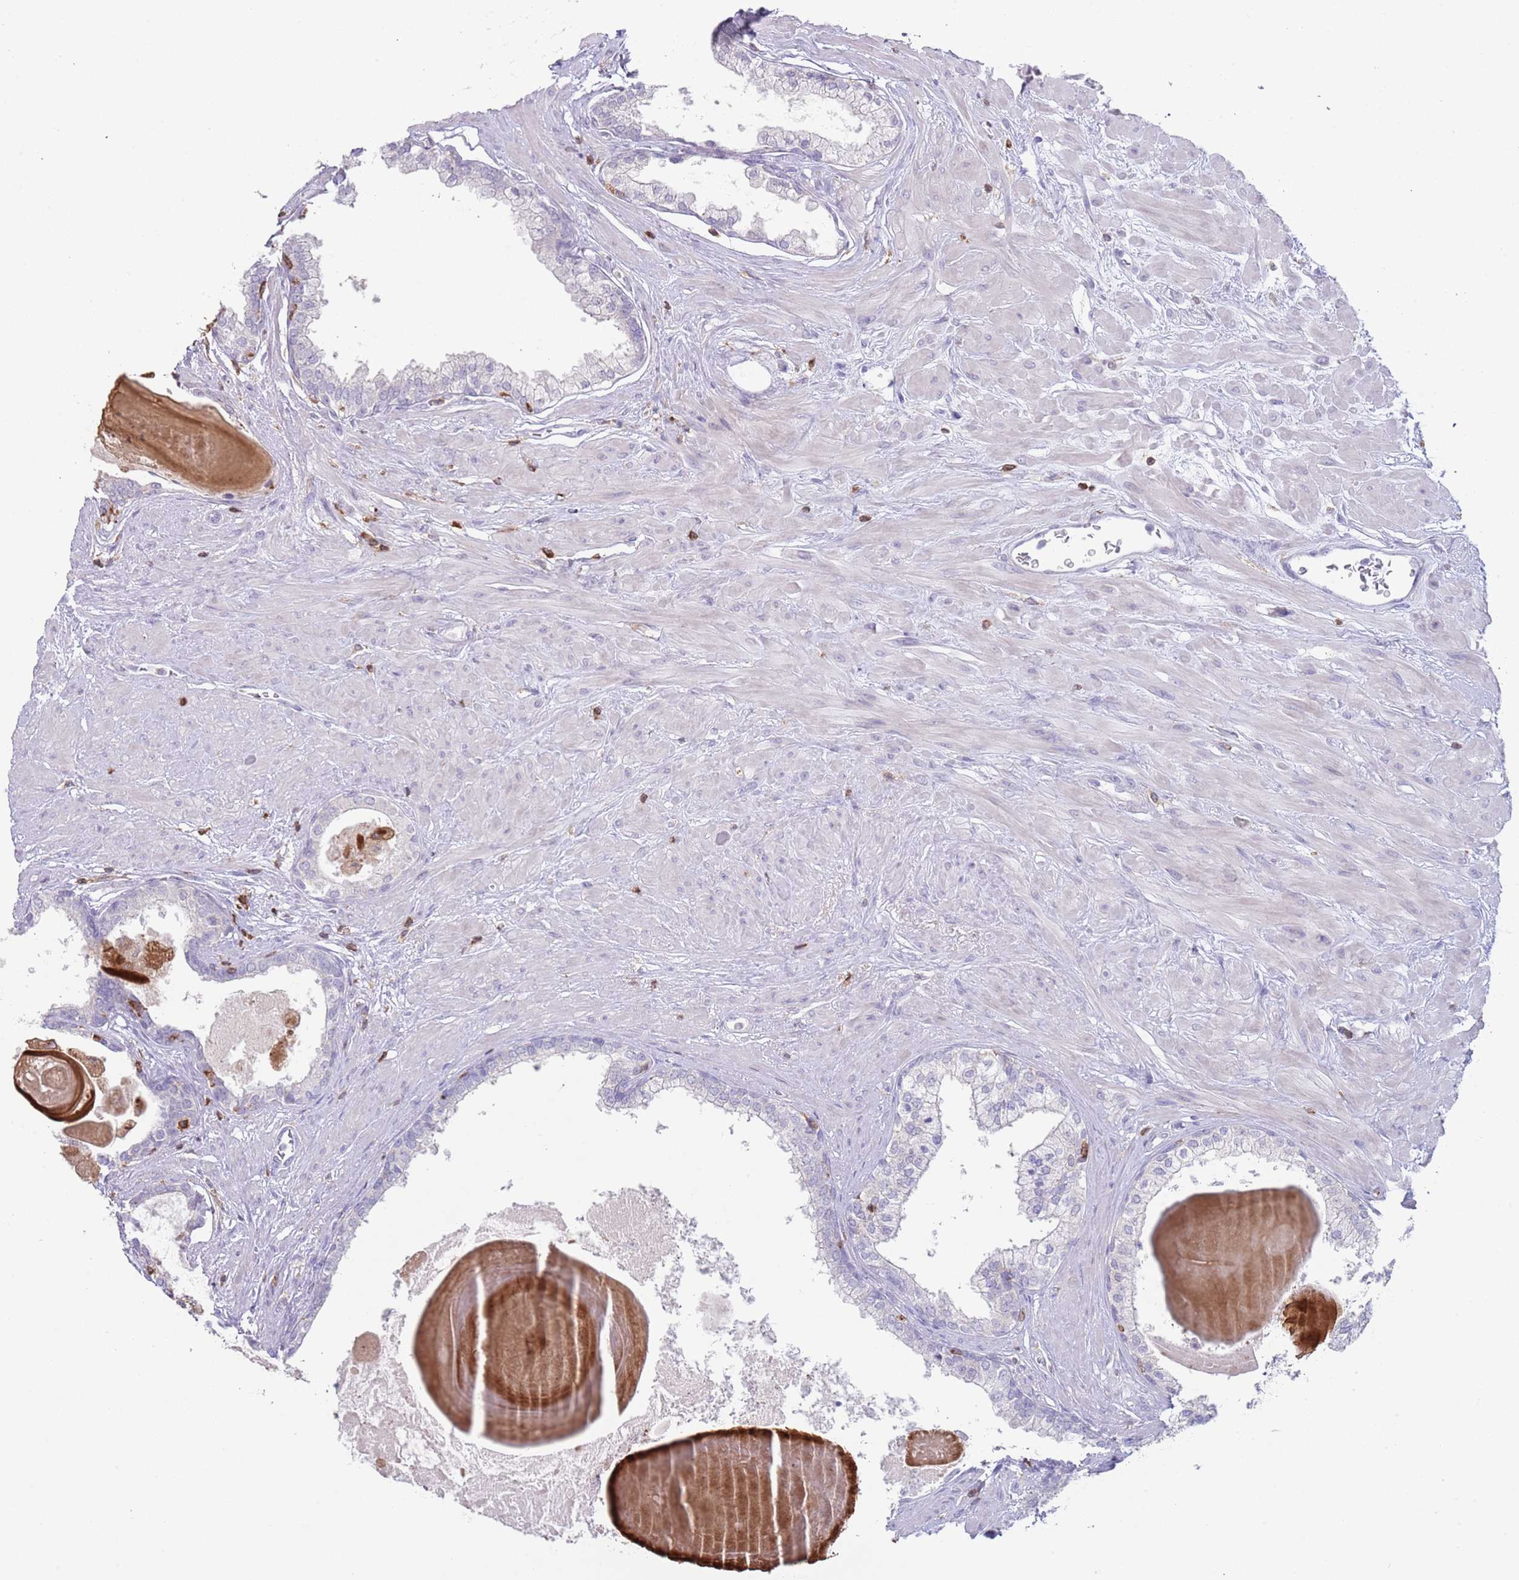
{"staining": {"intensity": "negative", "quantity": "none", "location": "none"}, "tissue": "prostate", "cell_type": "Glandular cells", "image_type": "normal", "snomed": [{"axis": "morphology", "description": "Normal tissue, NOS"}, {"axis": "topography", "description": "Prostate"}], "caption": "Photomicrograph shows no significant protein positivity in glandular cells of unremarkable prostate. Nuclei are stained in blue.", "gene": "LPXN", "patient": {"sex": "male", "age": 57}}